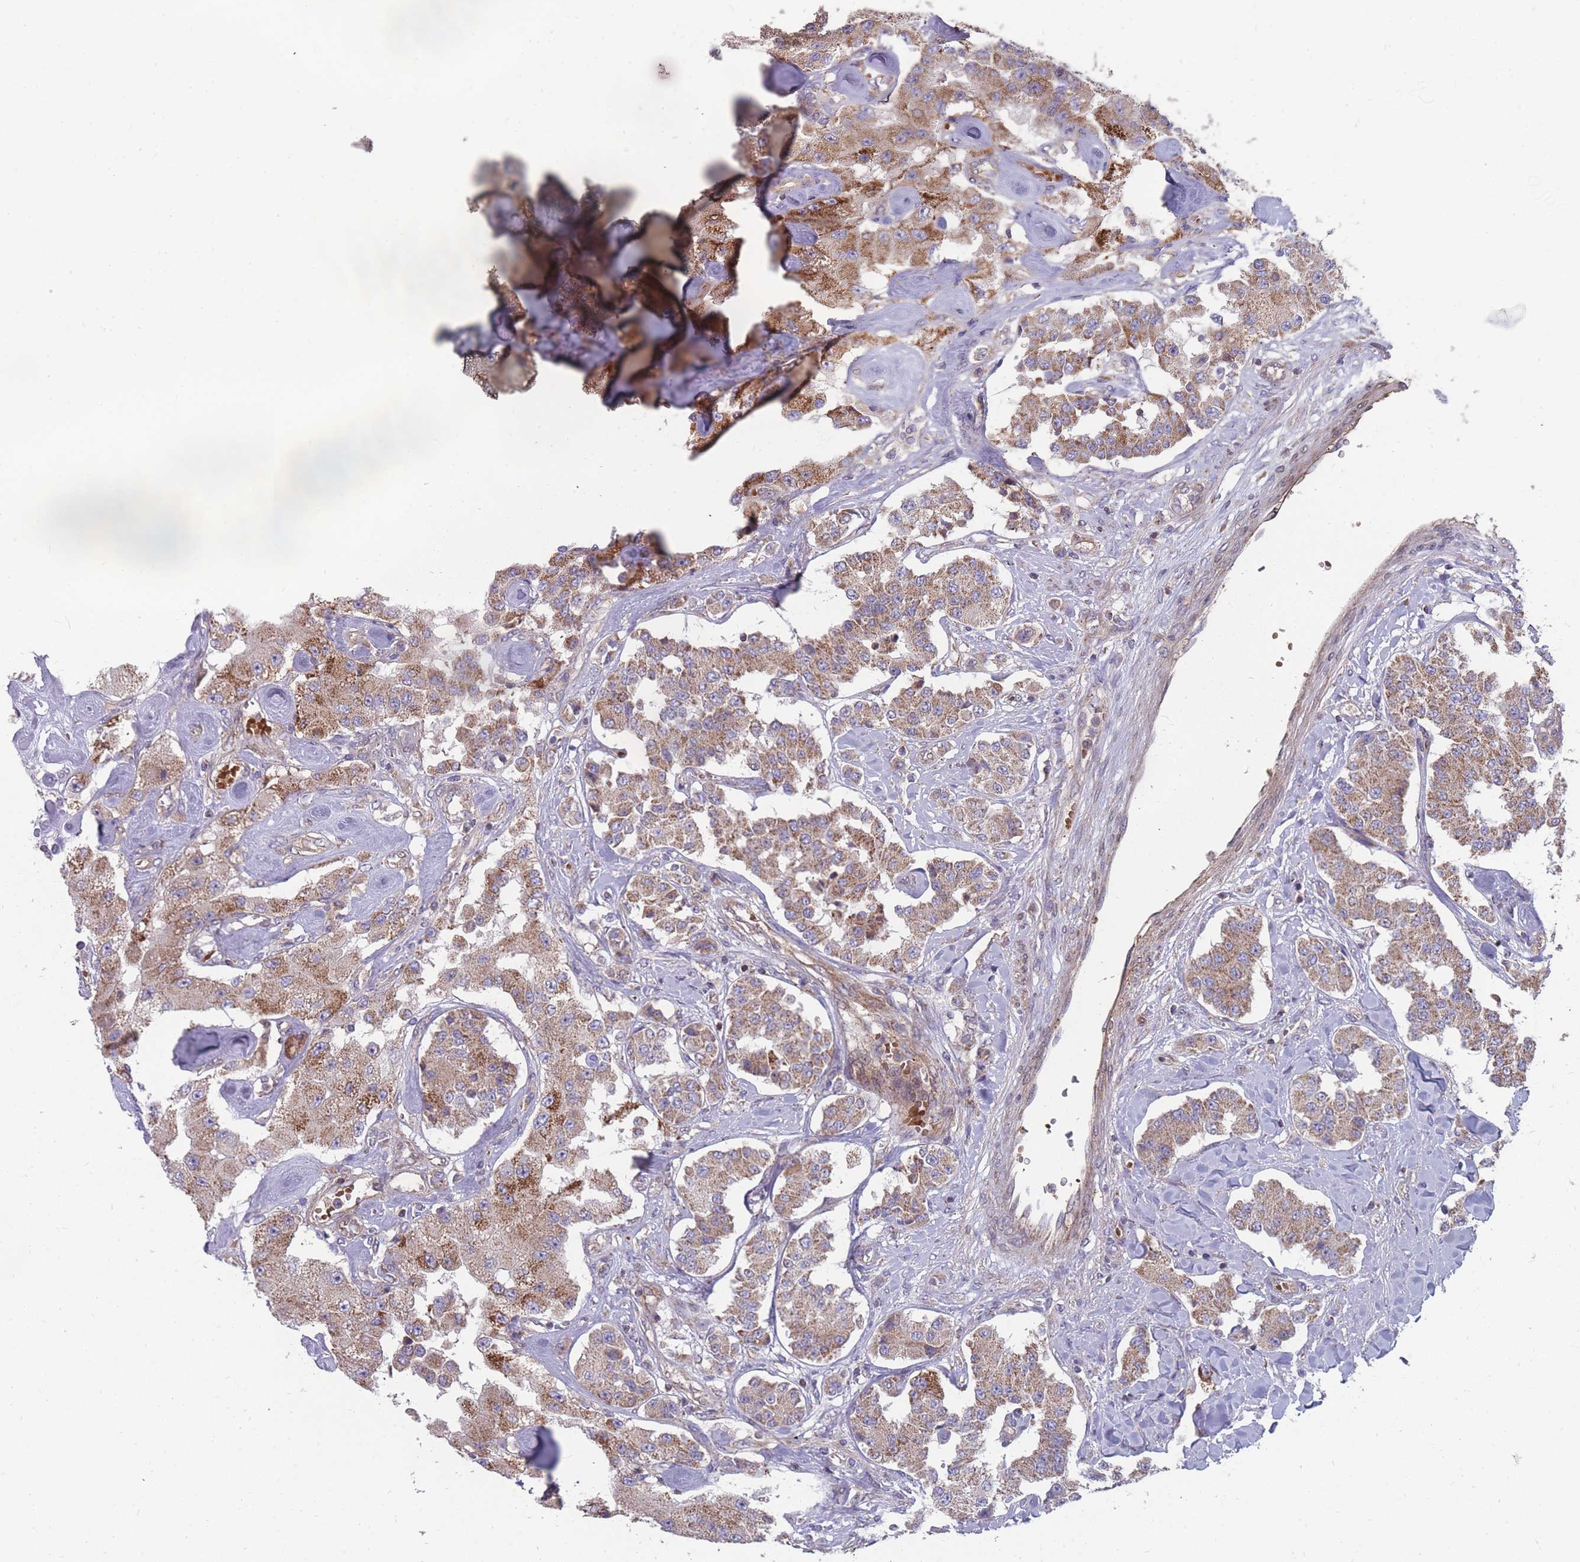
{"staining": {"intensity": "moderate", "quantity": ">75%", "location": "cytoplasmic/membranous"}, "tissue": "carcinoid", "cell_type": "Tumor cells", "image_type": "cancer", "snomed": [{"axis": "morphology", "description": "Carcinoid, malignant, NOS"}, {"axis": "topography", "description": "Pancreas"}], "caption": "An immunohistochemistry (IHC) photomicrograph of neoplastic tissue is shown. Protein staining in brown labels moderate cytoplasmic/membranous positivity in carcinoid within tumor cells. Nuclei are stained in blue.", "gene": "SLC35B4", "patient": {"sex": "male", "age": 41}}